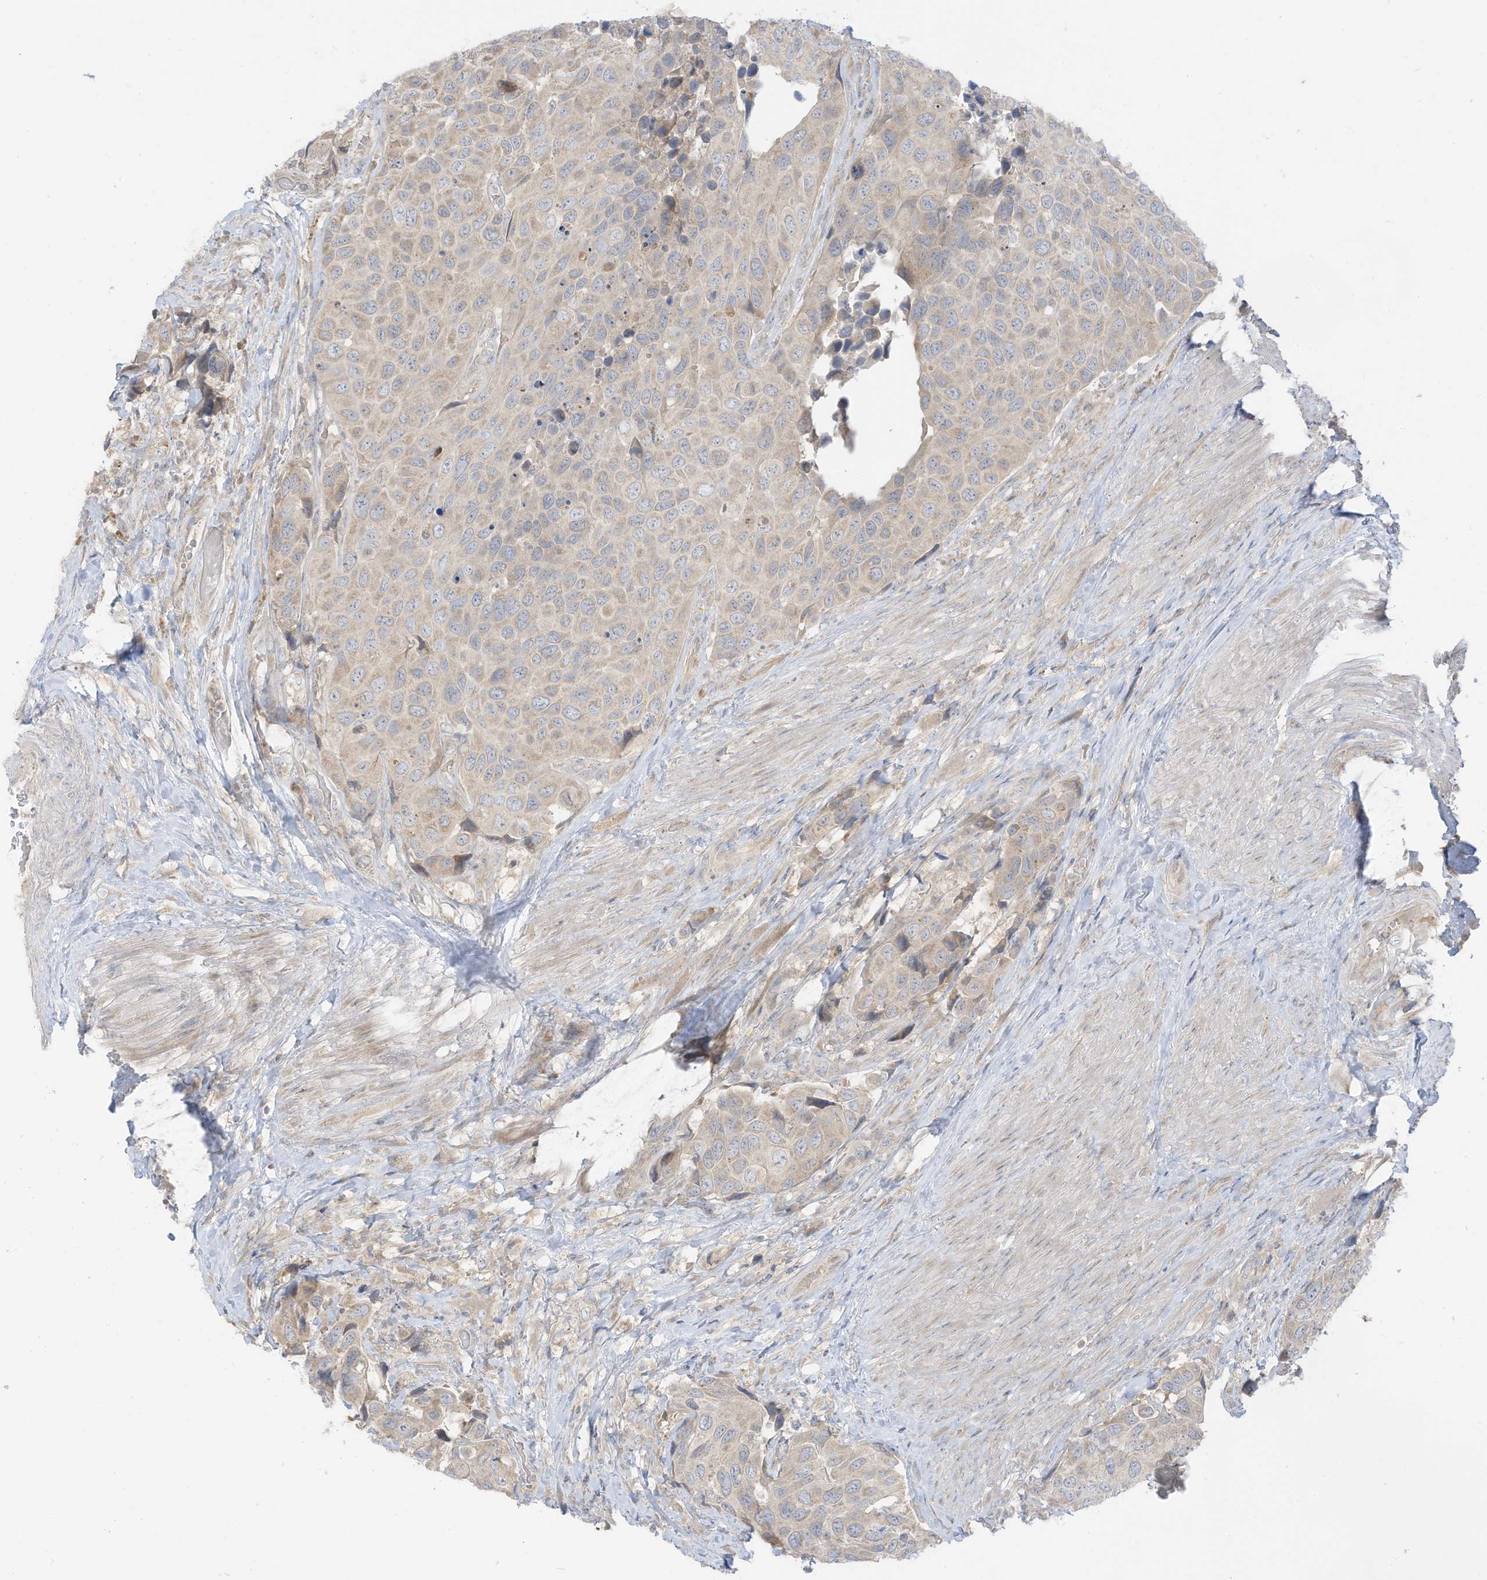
{"staining": {"intensity": "negative", "quantity": "none", "location": "none"}, "tissue": "urothelial cancer", "cell_type": "Tumor cells", "image_type": "cancer", "snomed": [{"axis": "morphology", "description": "Urothelial carcinoma, High grade"}, {"axis": "topography", "description": "Urinary bladder"}], "caption": "Immunohistochemical staining of high-grade urothelial carcinoma displays no significant staining in tumor cells. (Brightfield microscopy of DAB (3,3'-diaminobenzidine) IHC at high magnification).", "gene": "LRRN2", "patient": {"sex": "male", "age": 74}}